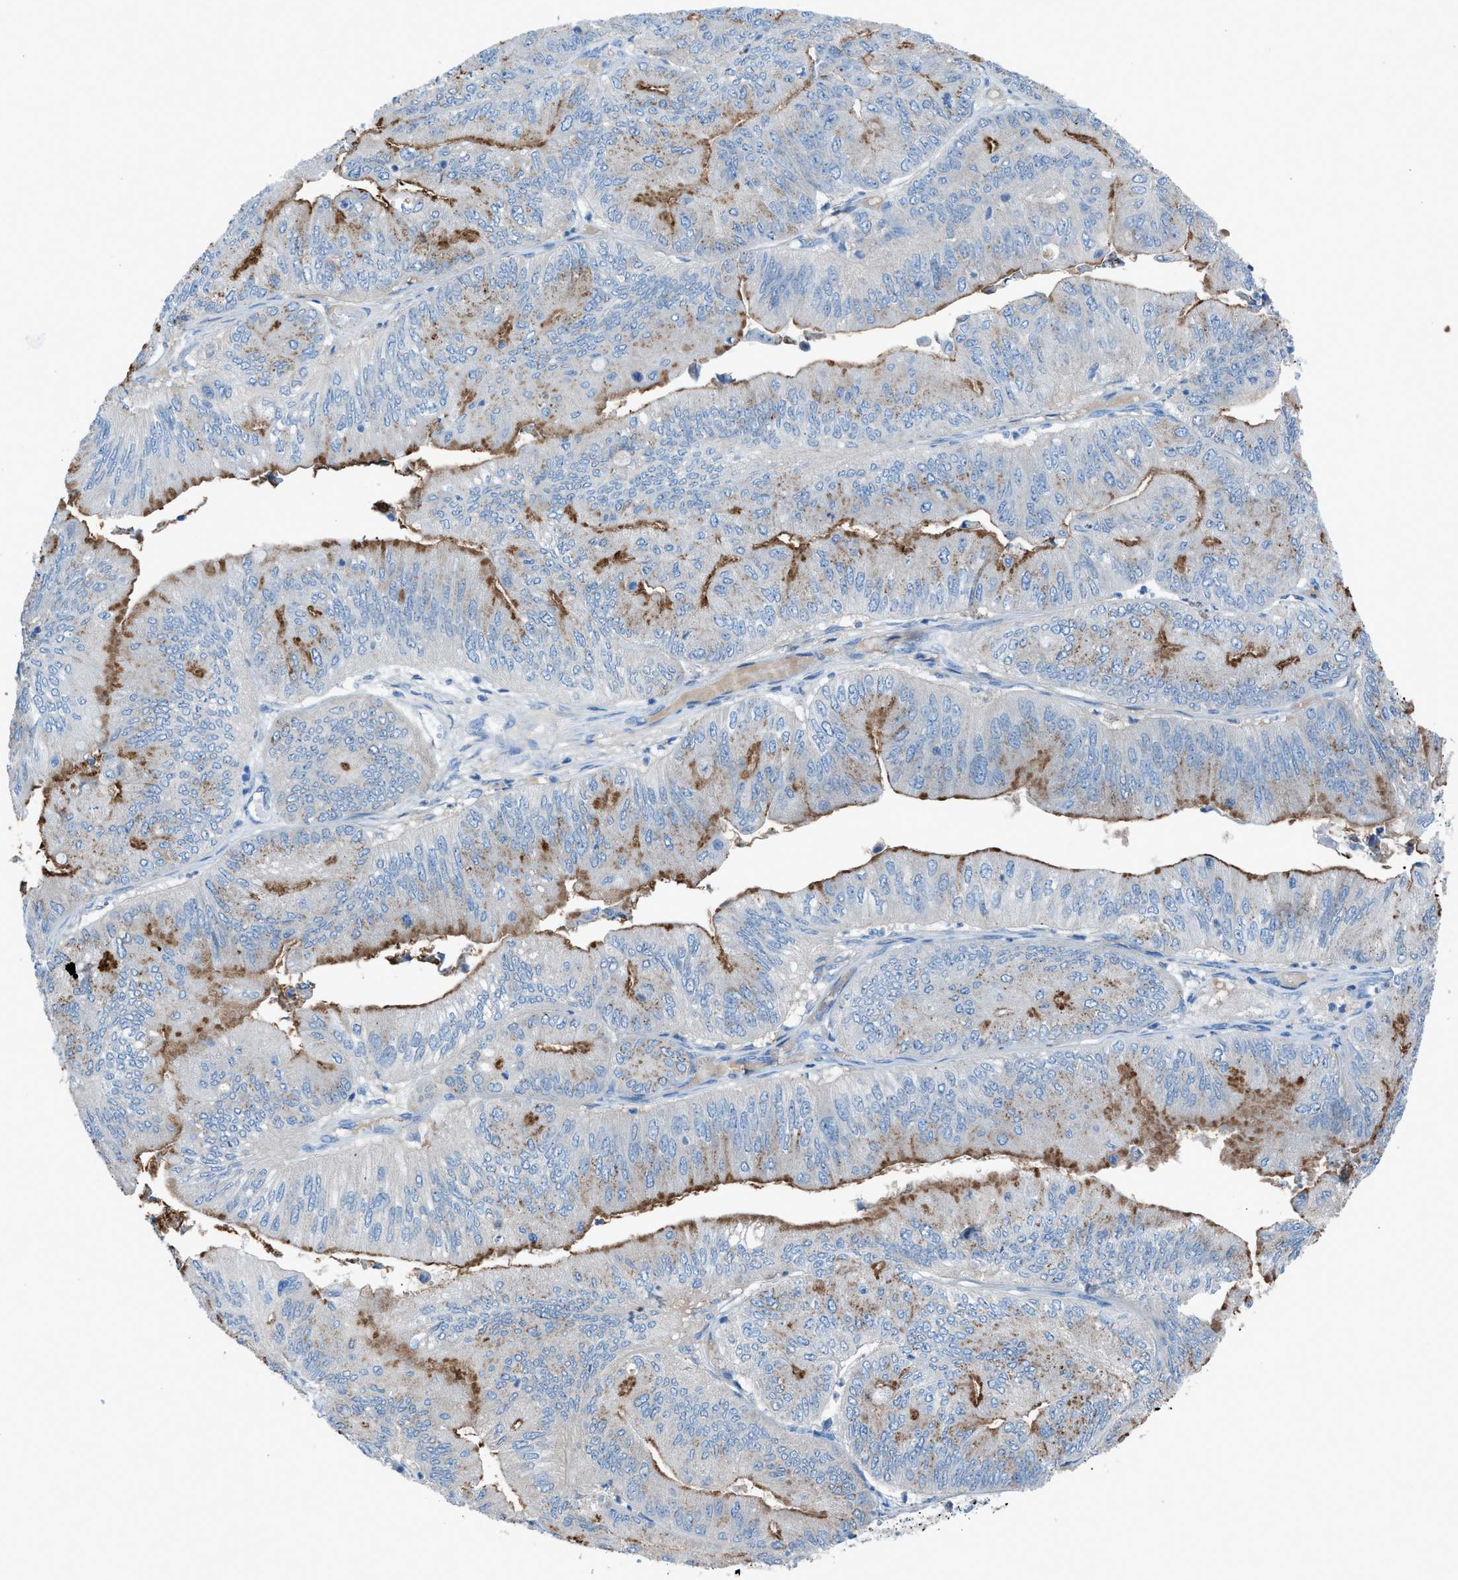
{"staining": {"intensity": "moderate", "quantity": ">75%", "location": "cytoplasmic/membranous"}, "tissue": "ovarian cancer", "cell_type": "Tumor cells", "image_type": "cancer", "snomed": [{"axis": "morphology", "description": "Cystadenocarcinoma, mucinous, NOS"}, {"axis": "topography", "description": "Ovary"}], "caption": "Ovarian cancer stained for a protein reveals moderate cytoplasmic/membranous positivity in tumor cells.", "gene": "C5AR2", "patient": {"sex": "female", "age": 61}}